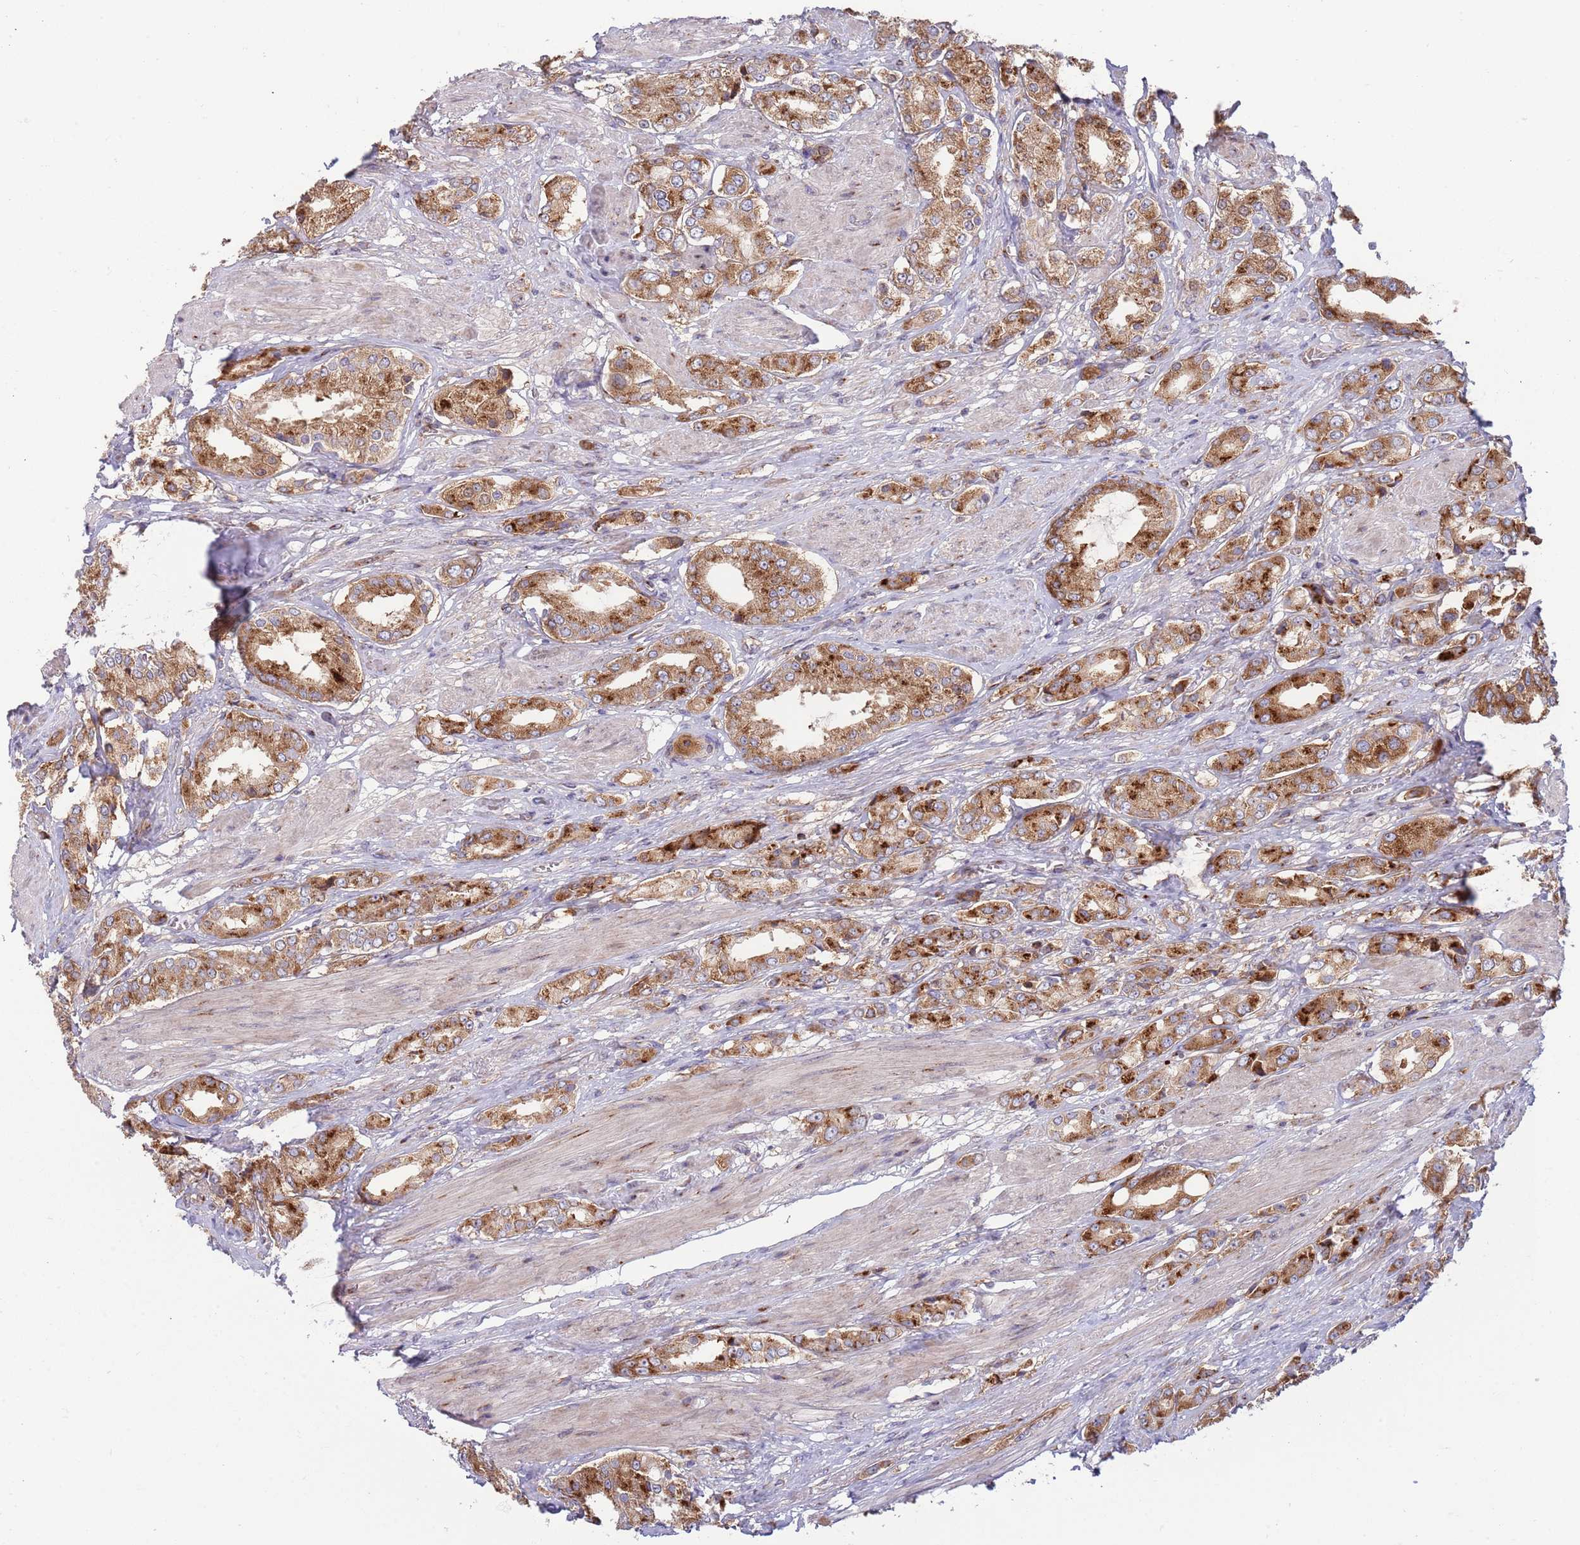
{"staining": {"intensity": "strong", "quantity": ">75%", "location": "cytoplasmic/membranous"}, "tissue": "prostate cancer", "cell_type": "Tumor cells", "image_type": "cancer", "snomed": [{"axis": "morphology", "description": "Adenocarcinoma, High grade"}, {"axis": "topography", "description": "Prostate and seminal vesicle, NOS"}], "caption": "An image showing strong cytoplasmic/membranous positivity in about >75% of tumor cells in prostate high-grade adenocarcinoma, as visualized by brown immunohistochemical staining.", "gene": "BTBD7", "patient": {"sex": "male", "age": 64}}